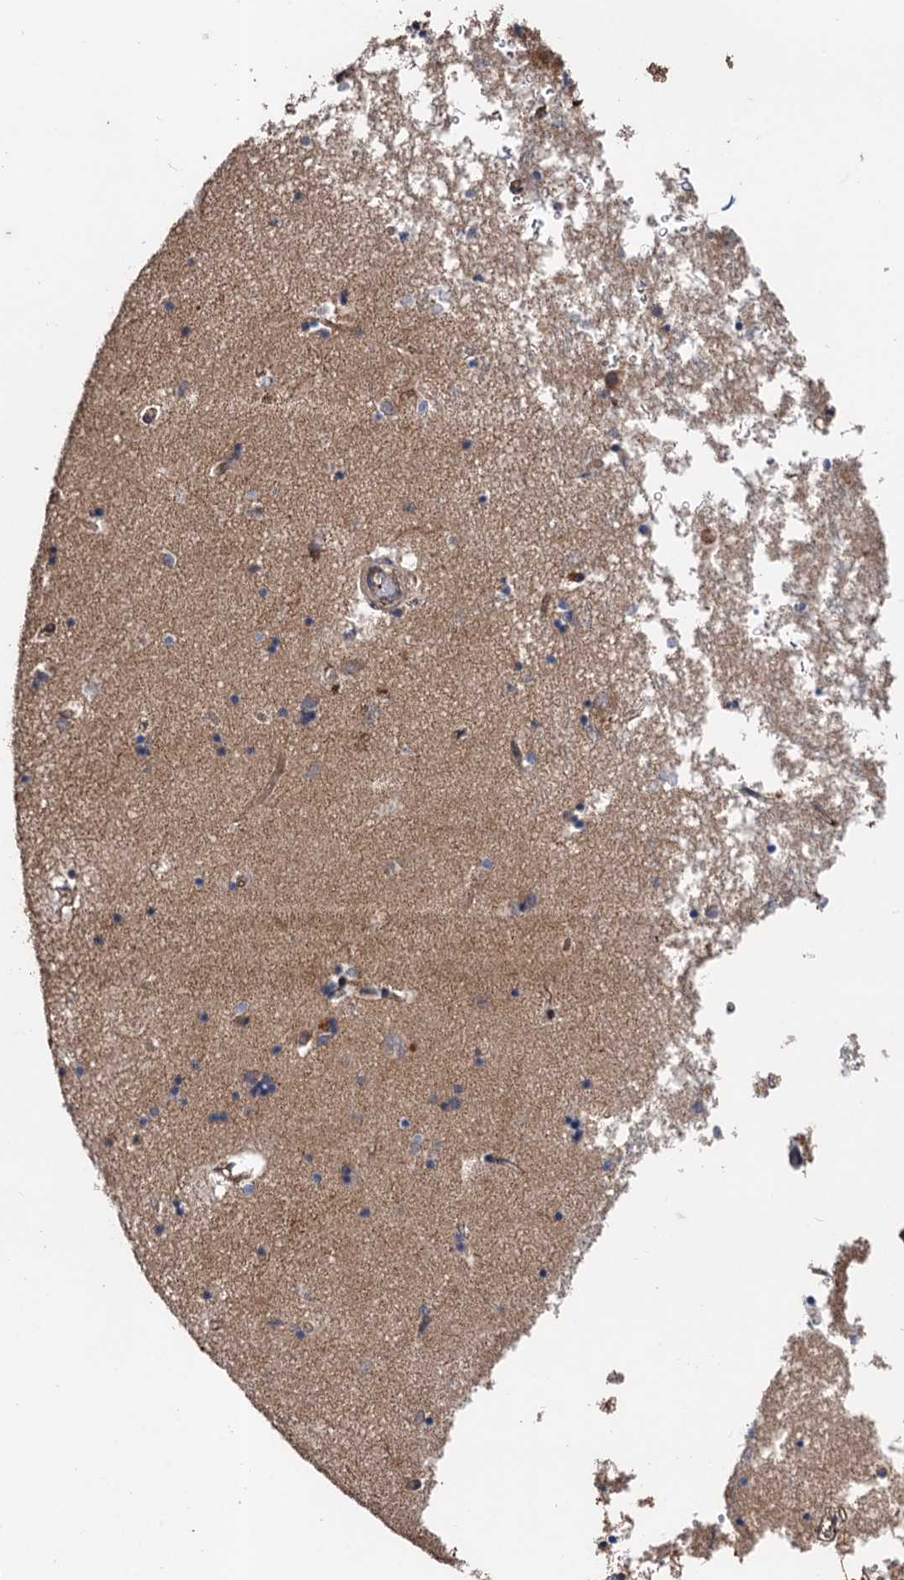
{"staining": {"intensity": "weak", "quantity": "<25%", "location": "cytoplasmic/membranous"}, "tissue": "hippocampus", "cell_type": "Glial cells", "image_type": "normal", "snomed": [{"axis": "morphology", "description": "Normal tissue, NOS"}, {"axis": "topography", "description": "Hippocampus"}], "caption": "High power microscopy histopathology image of an immunohistochemistry photomicrograph of unremarkable hippocampus, revealing no significant expression in glial cells.", "gene": "DEXI", "patient": {"sex": "male", "age": 70}}